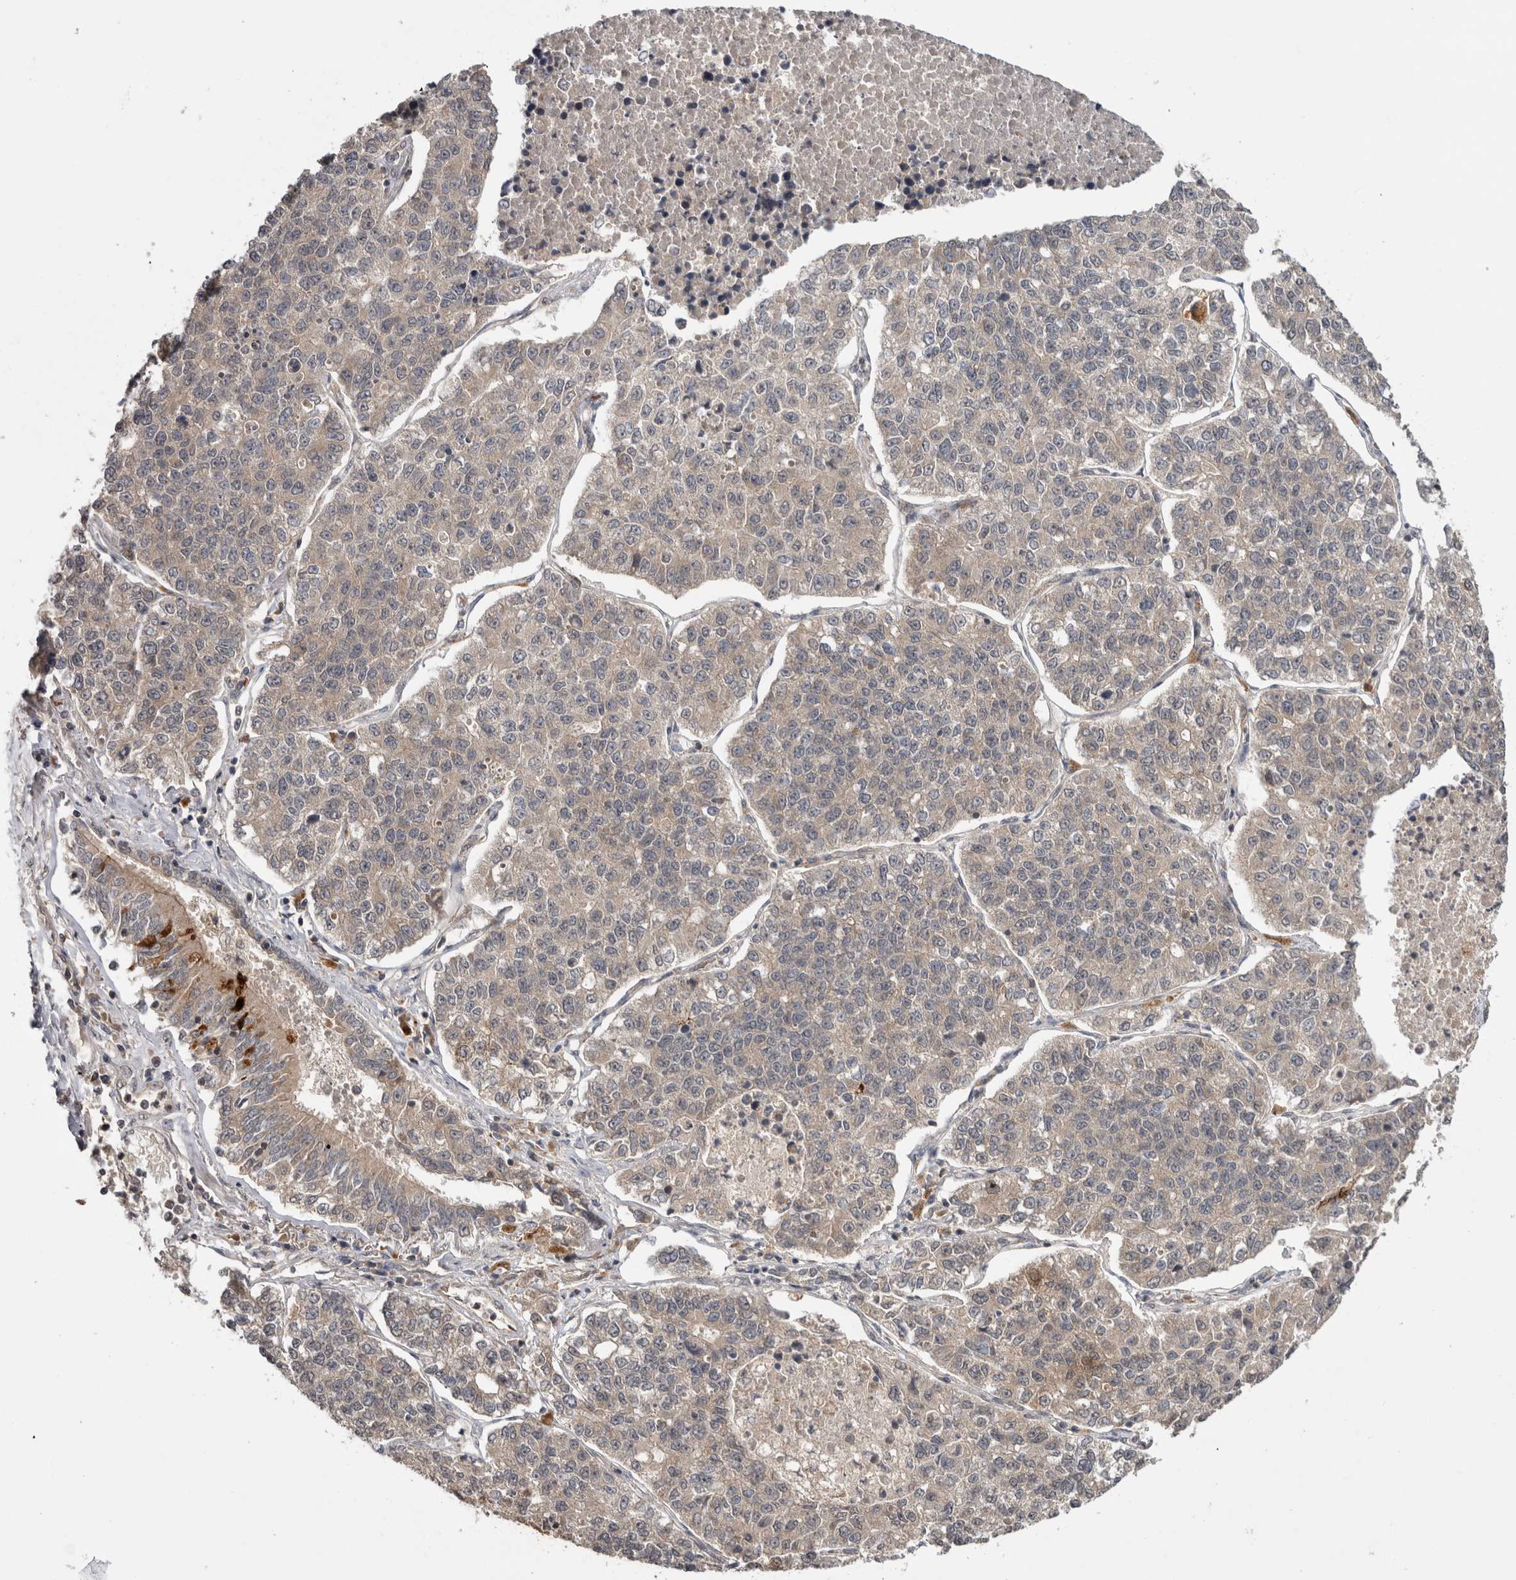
{"staining": {"intensity": "negative", "quantity": "none", "location": "none"}, "tissue": "lung cancer", "cell_type": "Tumor cells", "image_type": "cancer", "snomed": [{"axis": "morphology", "description": "Adenocarcinoma, NOS"}, {"axis": "topography", "description": "Lung"}], "caption": "Tumor cells are negative for protein expression in human lung cancer (adenocarcinoma).", "gene": "HMOX2", "patient": {"sex": "male", "age": 49}}